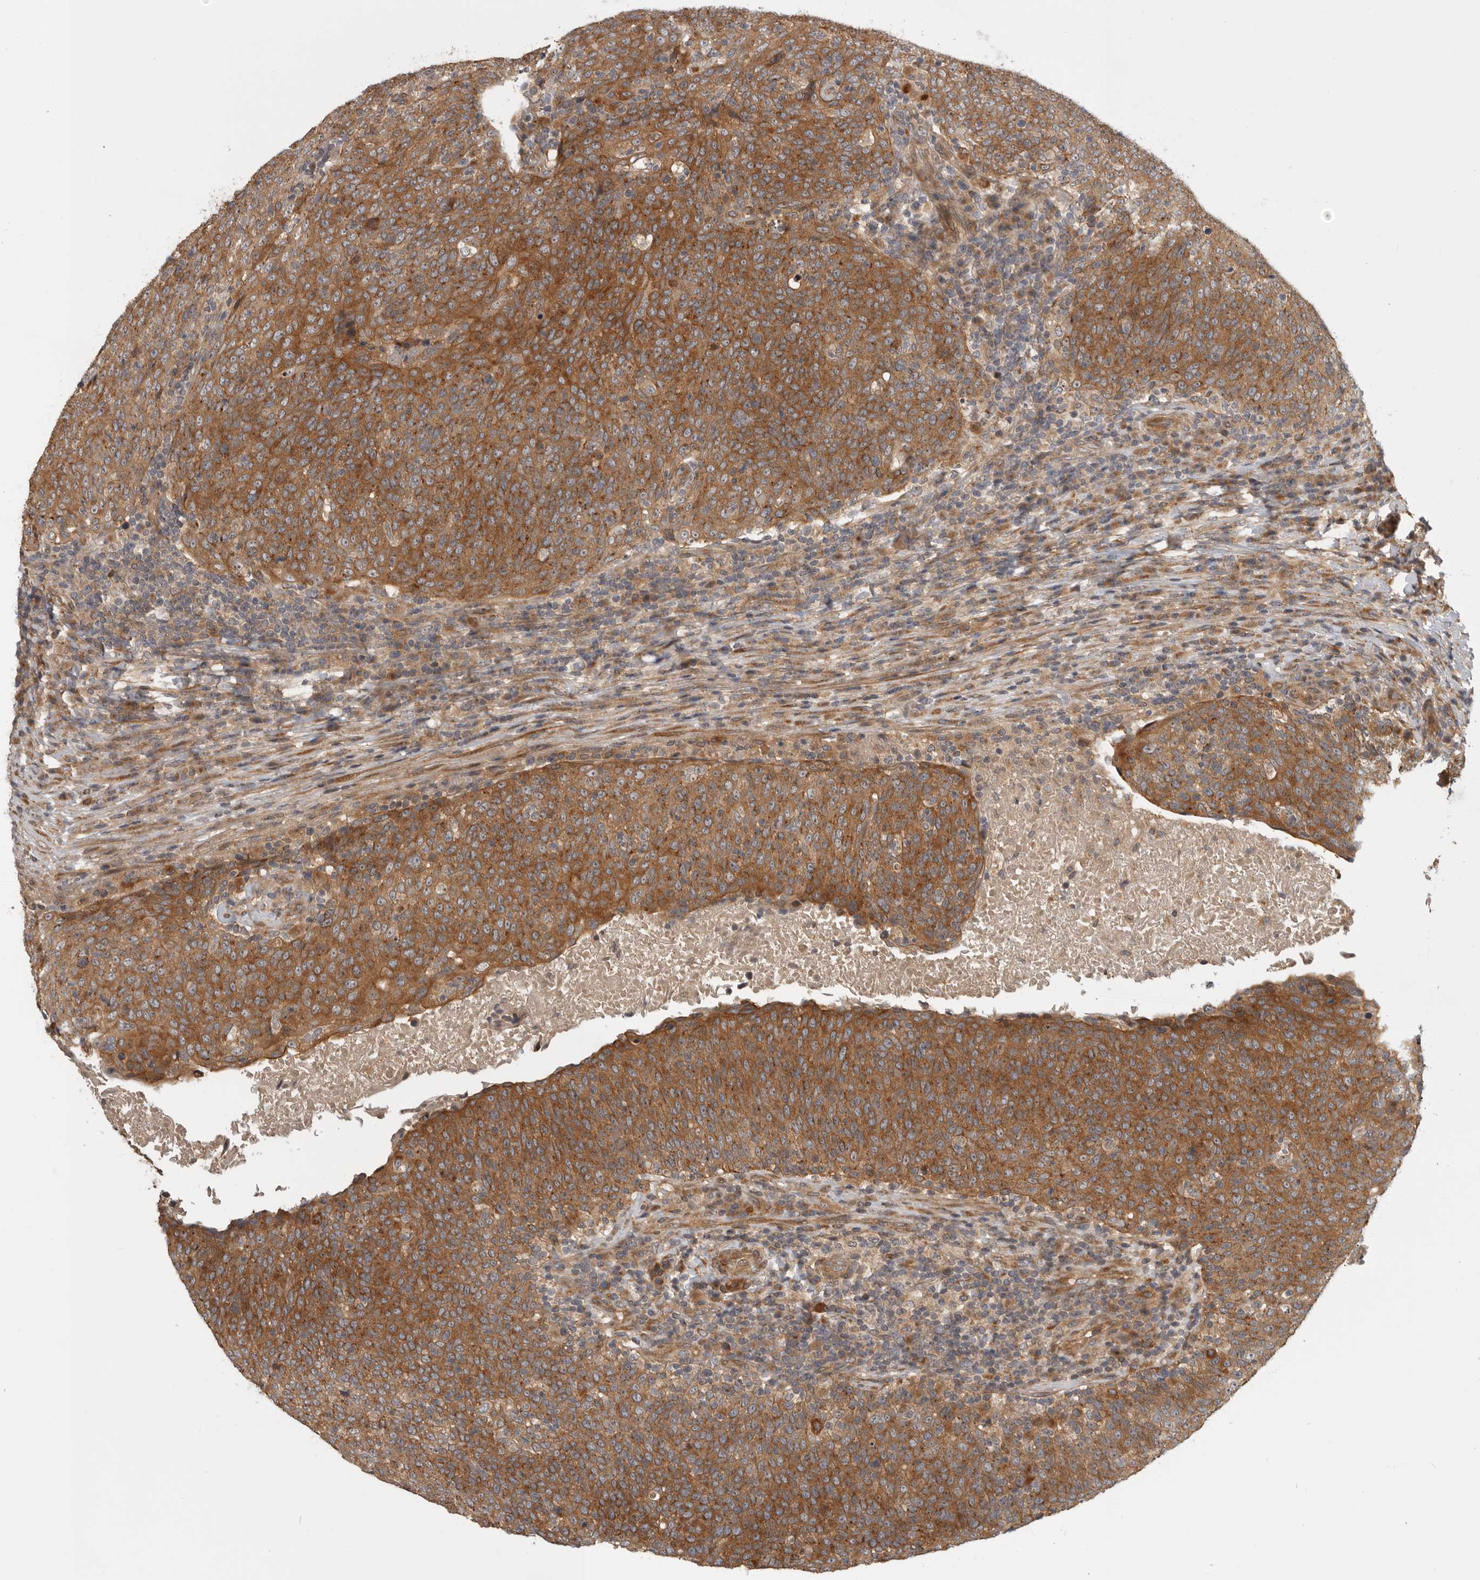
{"staining": {"intensity": "strong", "quantity": ">75%", "location": "cytoplasmic/membranous"}, "tissue": "head and neck cancer", "cell_type": "Tumor cells", "image_type": "cancer", "snomed": [{"axis": "morphology", "description": "Squamous cell carcinoma, NOS"}, {"axis": "morphology", "description": "Squamous cell carcinoma, metastatic, NOS"}, {"axis": "topography", "description": "Lymph node"}, {"axis": "topography", "description": "Head-Neck"}], "caption": "Brown immunohistochemical staining in head and neck cancer exhibits strong cytoplasmic/membranous staining in approximately >75% of tumor cells.", "gene": "CUEDC1", "patient": {"sex": "male", "age": 62}}